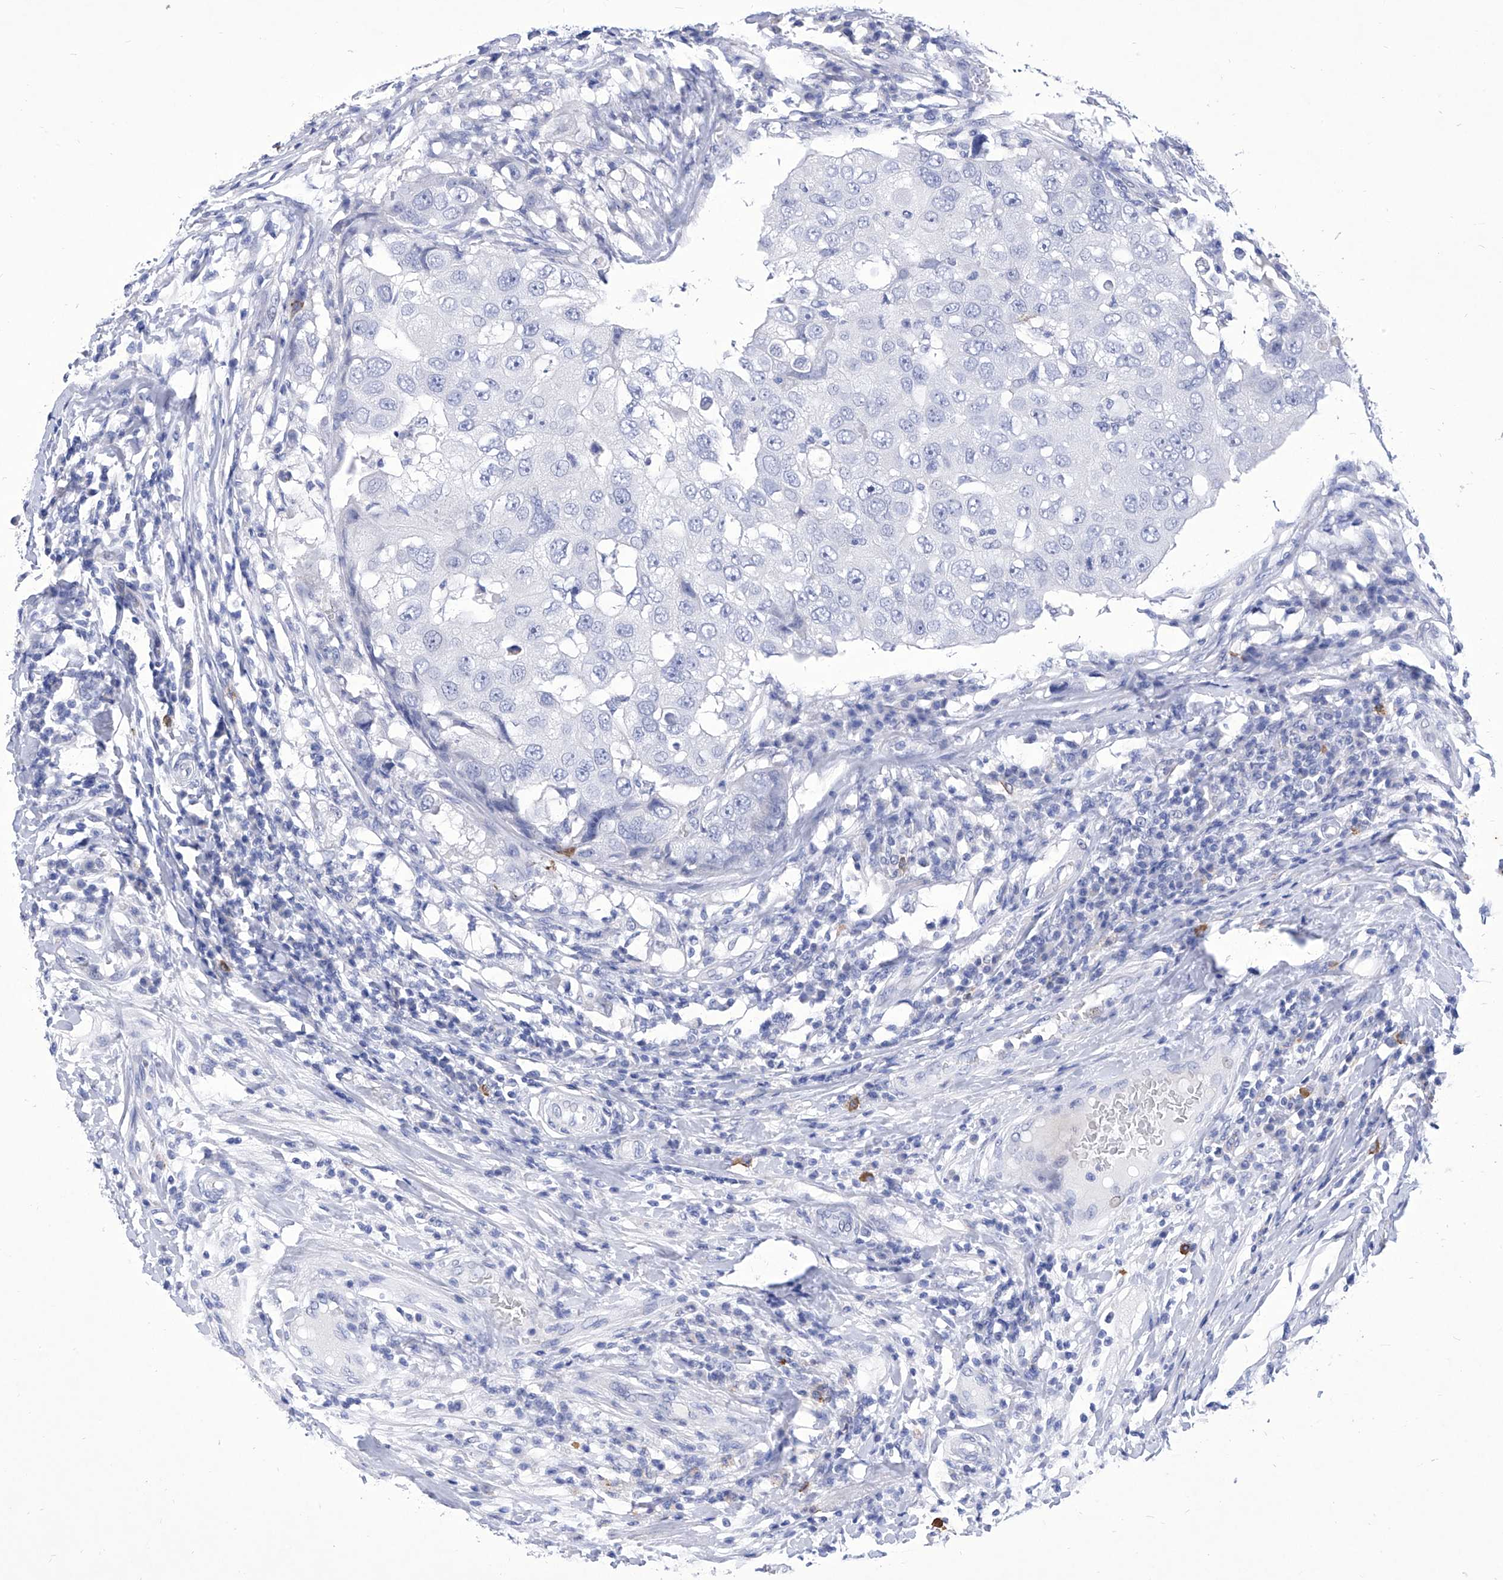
{"staining": {"intensity": "negative", "quantity": "none", "location": "none"}, "tissue": "breast cancer", "cell_type": "Tumor cells", "image_type": "cancer", "snomed": [{"axis": "morphology", "description": "Duct carcinoma"}, {"axis": "topography", "description": "Breast"}], "caption": "Invasive ductal carcinoma (breast) was stained to show a protein in brown. There is no significant positivity in tumor cells.", "gene": "IFNL2", "patient": {"sex": "female", "age": 27}}